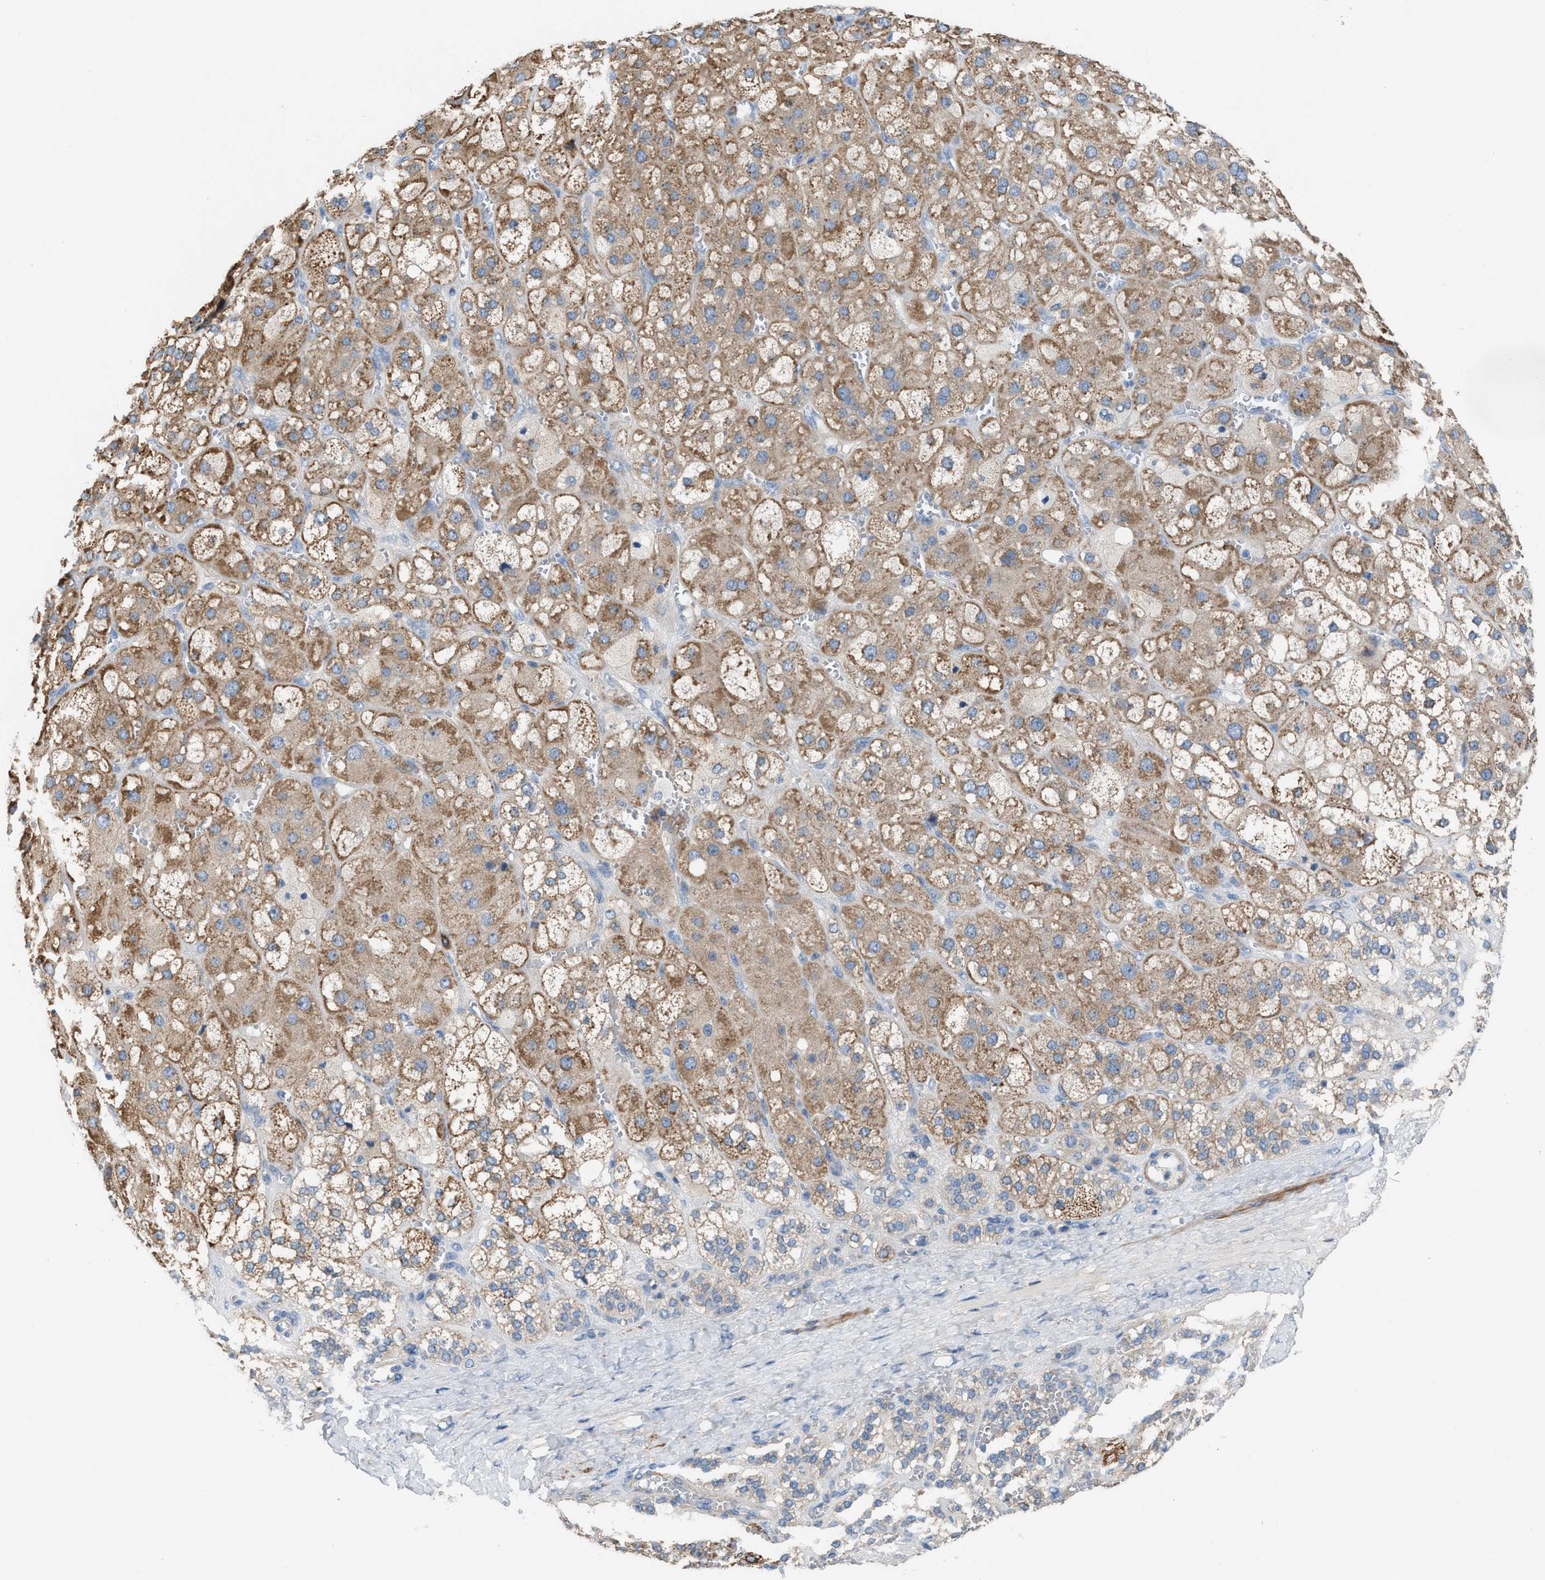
{"staining": {"intensity": "moderate", "quantity": ">75%", "location": "cytoplasmic/membranous"}, "tissue": "adrenal gland", "cell_type": "Glandular cells", "image_type": "normal", "snomed": [{"axis": "morphology", "description": "Normal tissue, NOS"}, {"axis": "topography", "description": "Adrenal gland"}], "caption": "Immunohistochemistry of normal adrenal gland demonstrates medium levels of moderate cytoplasmic/membranous positivity in approximately >75% of glandular cells.", "gene": "AOAH", "patient": {"sex": "female", "age": 47}}